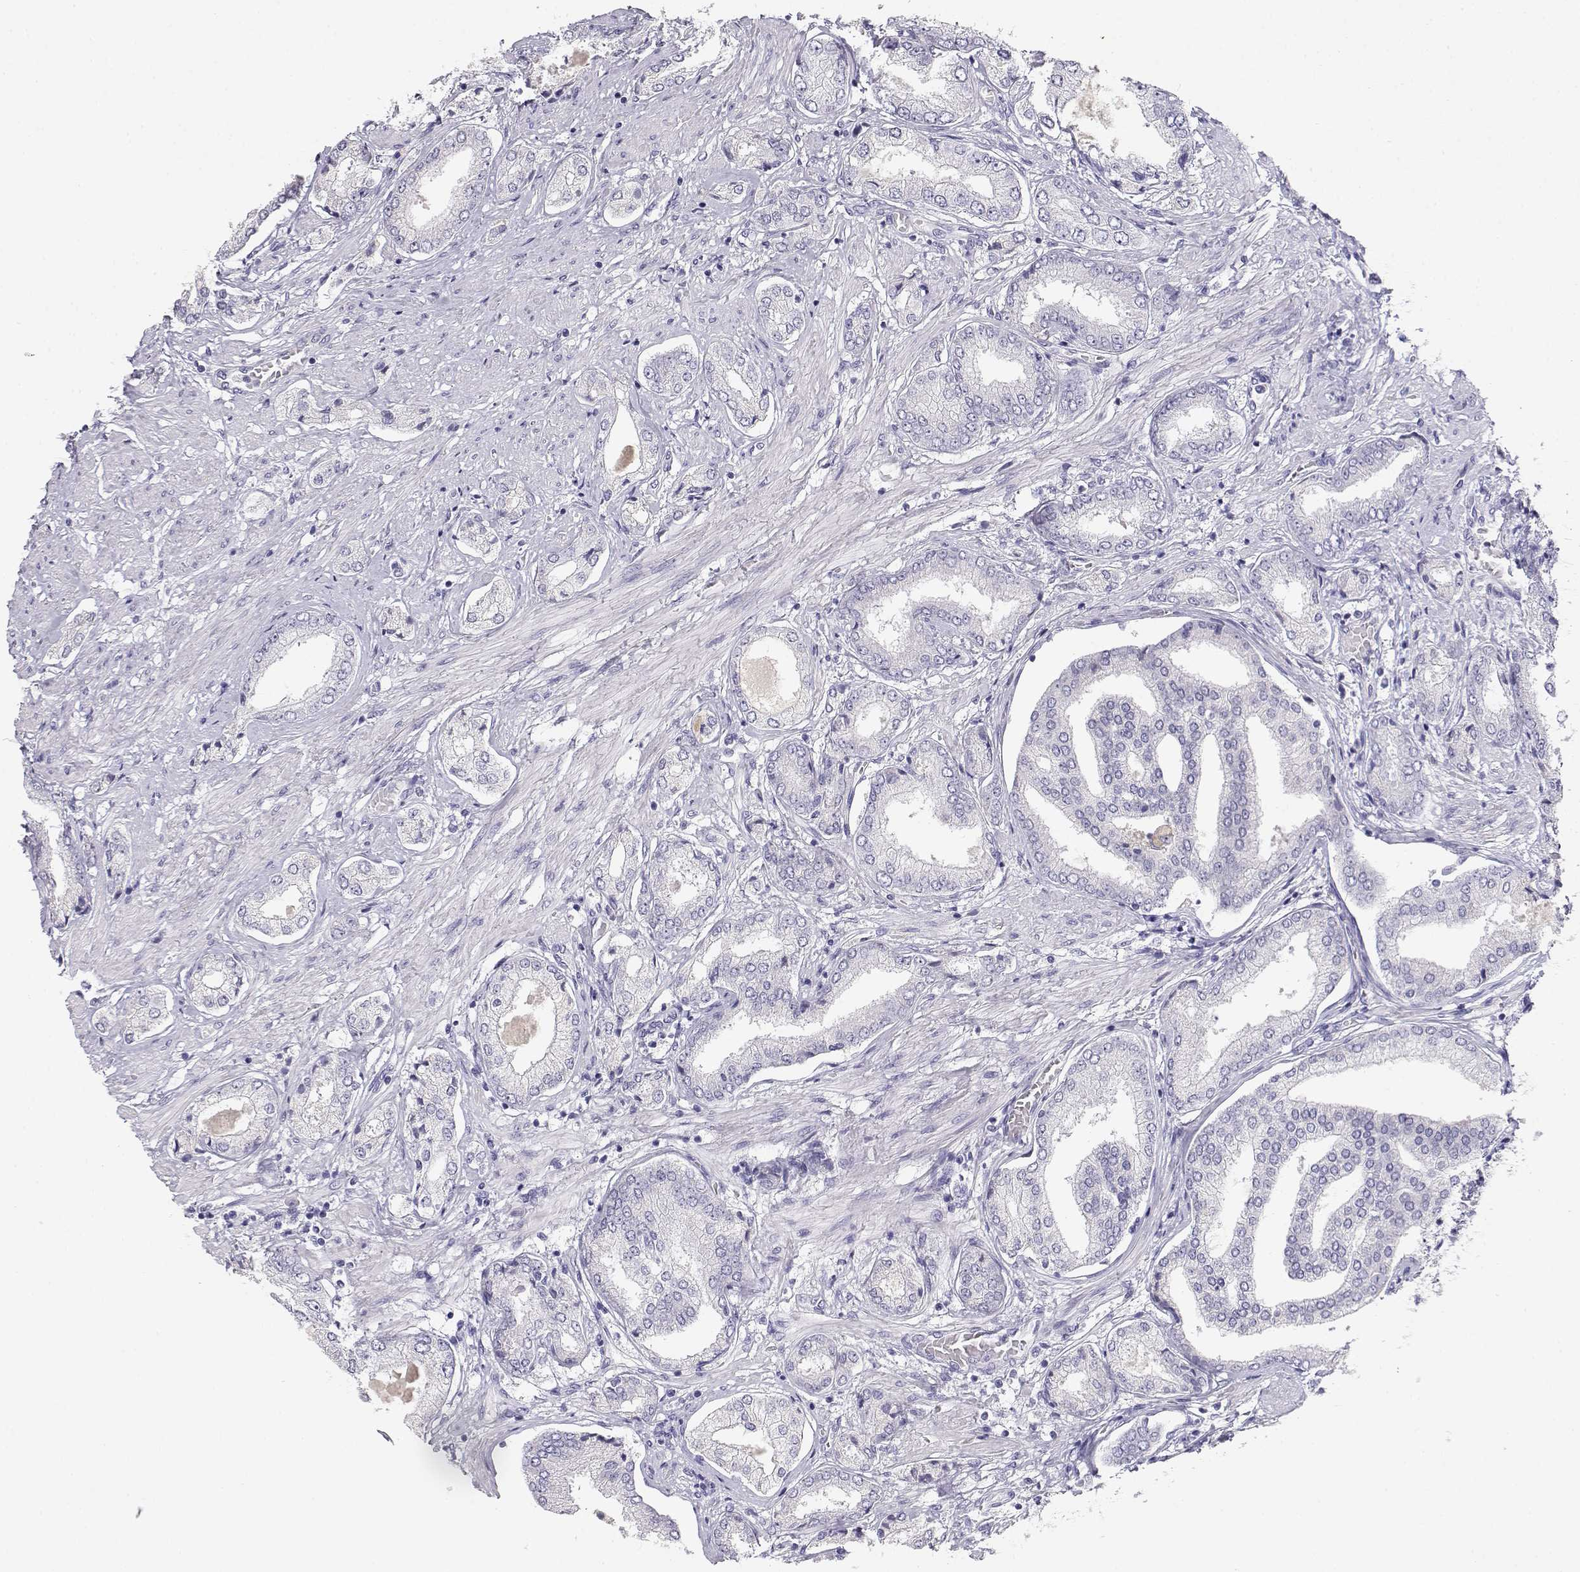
{"staining": {"intensity": "negative", "quantity": "none", "location": "none"}, "tissue": "prostate cancer", "cell_type": "Tumor cells", "image_type": "cancer", "snomed": [{"axis": "morphology", "description": "Adenocarcinoma, NOS"}, {"axis": "topography", "description": "Prostate"}], "caption": "Tumor cells are negative for brown protein staining in adenocarcinoma (prostate).", "gene": "GPR174", "patient": {"sex": "male", "age": 63}}